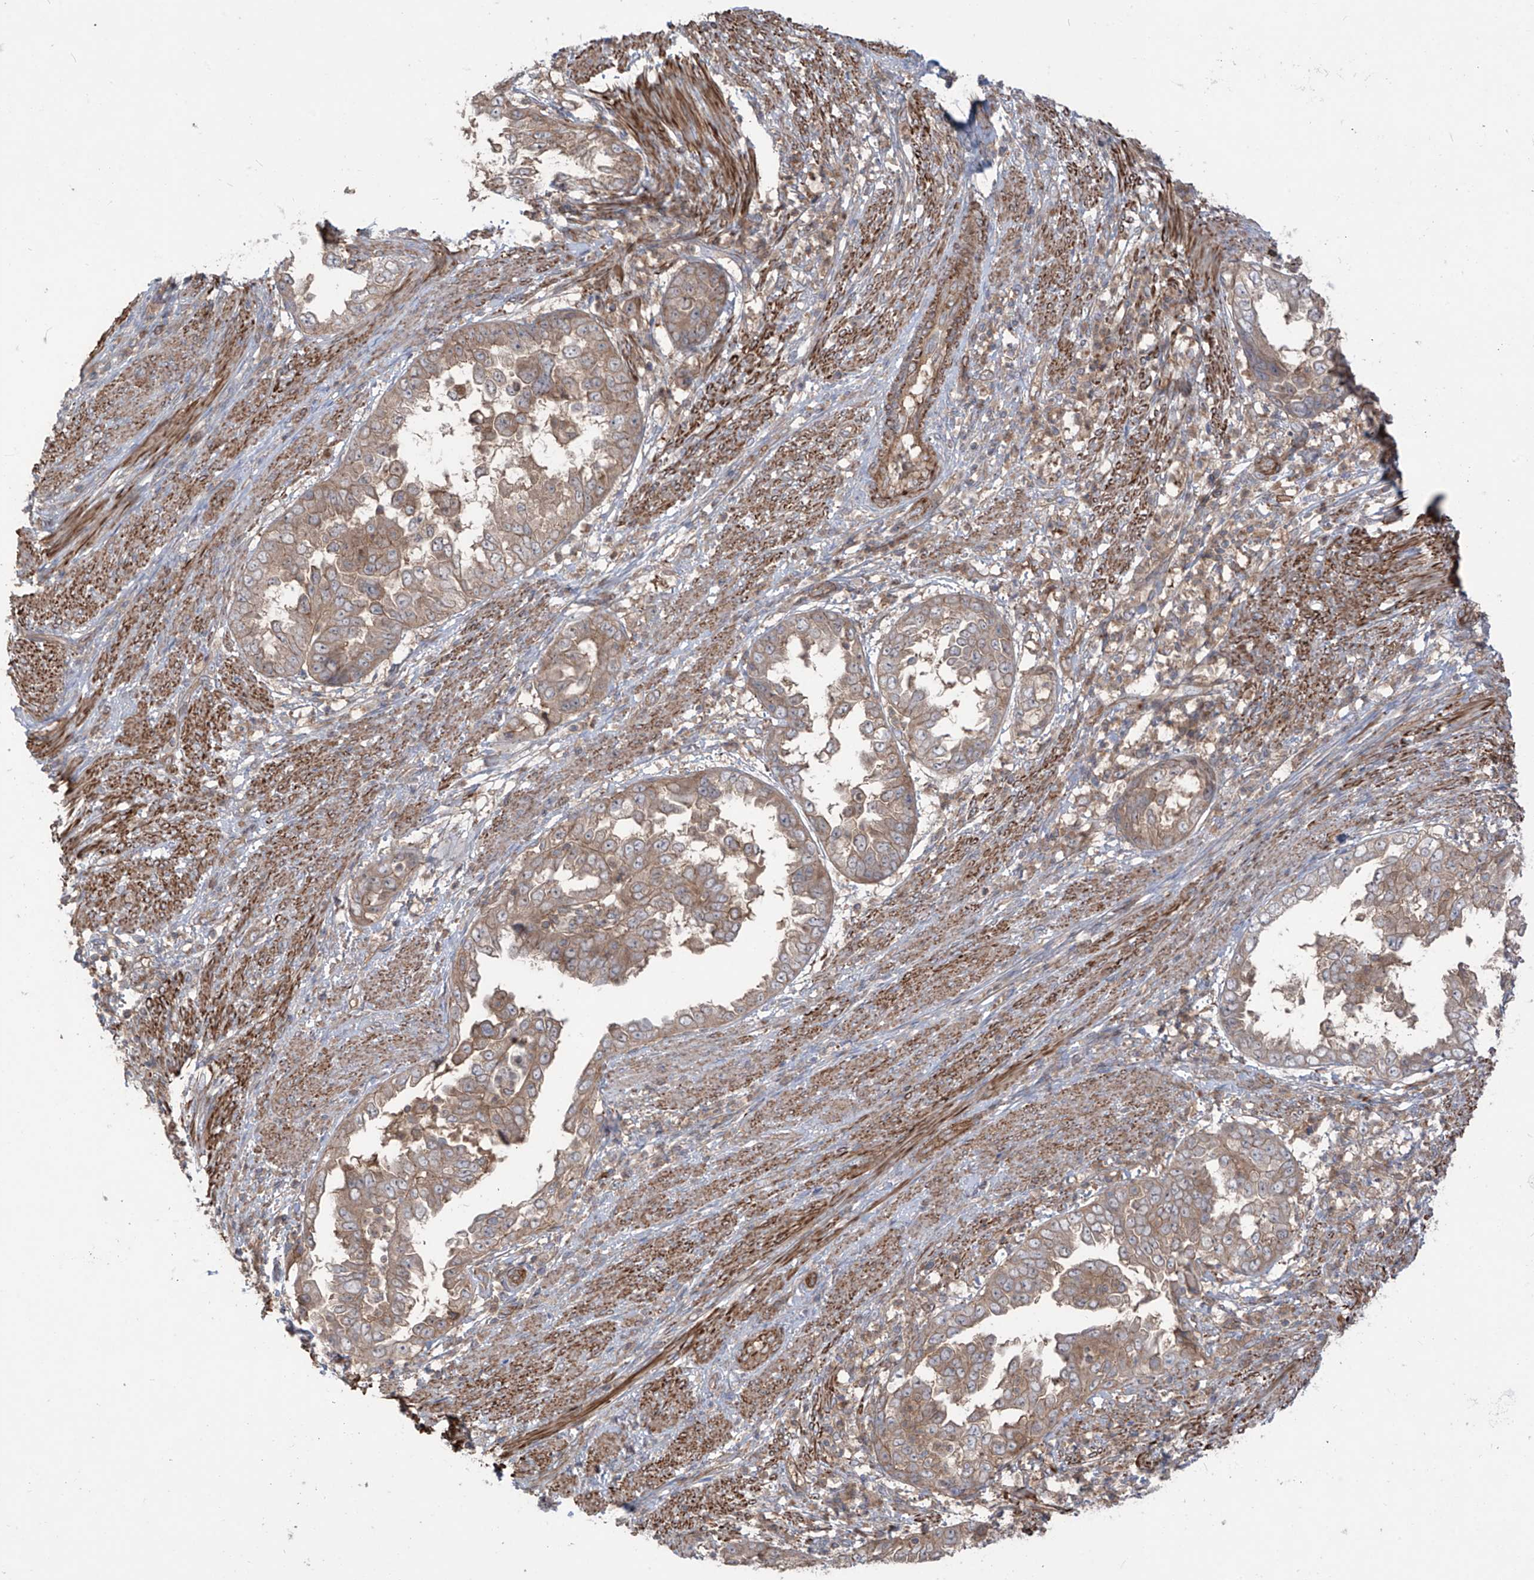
{"staining": {"intensity": "moderate", "quantity": ">75%", "location": "cytoplasmic/membranous"}, "tissue": "endometrial cancer", "cell_type": "Tumor cells", "image_type": "cancer", "snomed": [{"axis": "morphology", "description": "Adenocarcinoma, NOS"}, {"axis": "topography", "description": "Endometrium"}], "caption": "The image demonstrates immunohistochemical staining of adenocarcinoma (endometrial). There is moderate cytoplasmic/membranous staining is appreciated in about >75% of tumor cells.", "gene": "TRMU", "patient": {"sex": "female", "age": 85}}